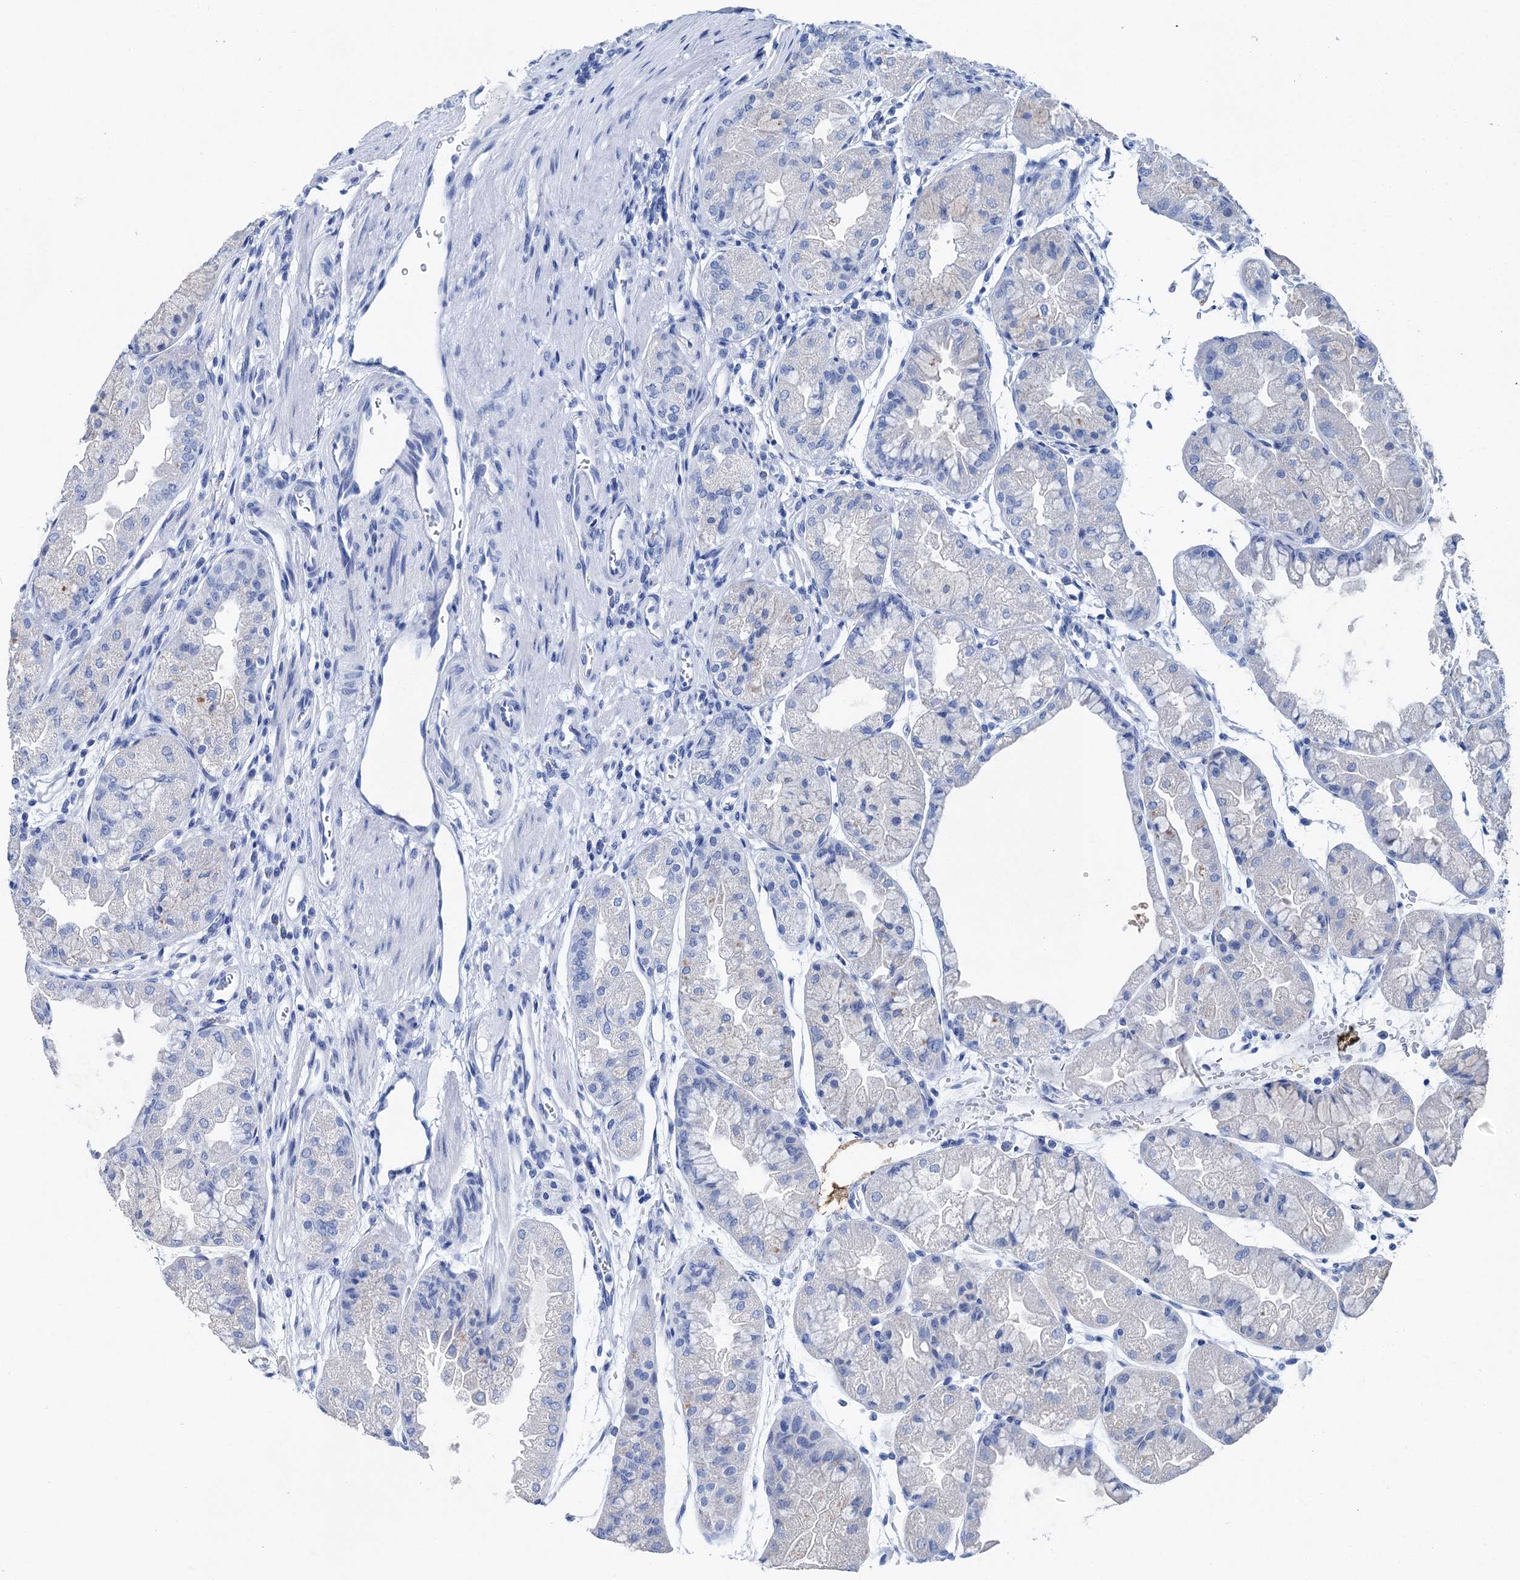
{"staining": {"intensity": "negative", "quantity": "none", "location": "none"}, "tissue": "stomach", "cell_type": "Glandular cells", "image_type": "normal", "snomed": [{"axis": "morphology", "description": "Normal tissue, NOS"}, {"axis": "topography", "description": "Stomach, upper"}], "caption": "DAB (3,3'-diaminobenzidine) immunohistochemical staining of unremarkable human stomach demonstrates no significant positivity in glandular cells.", "gene": "BRINP1", "patient": {"sex": "male", "age": 47}}